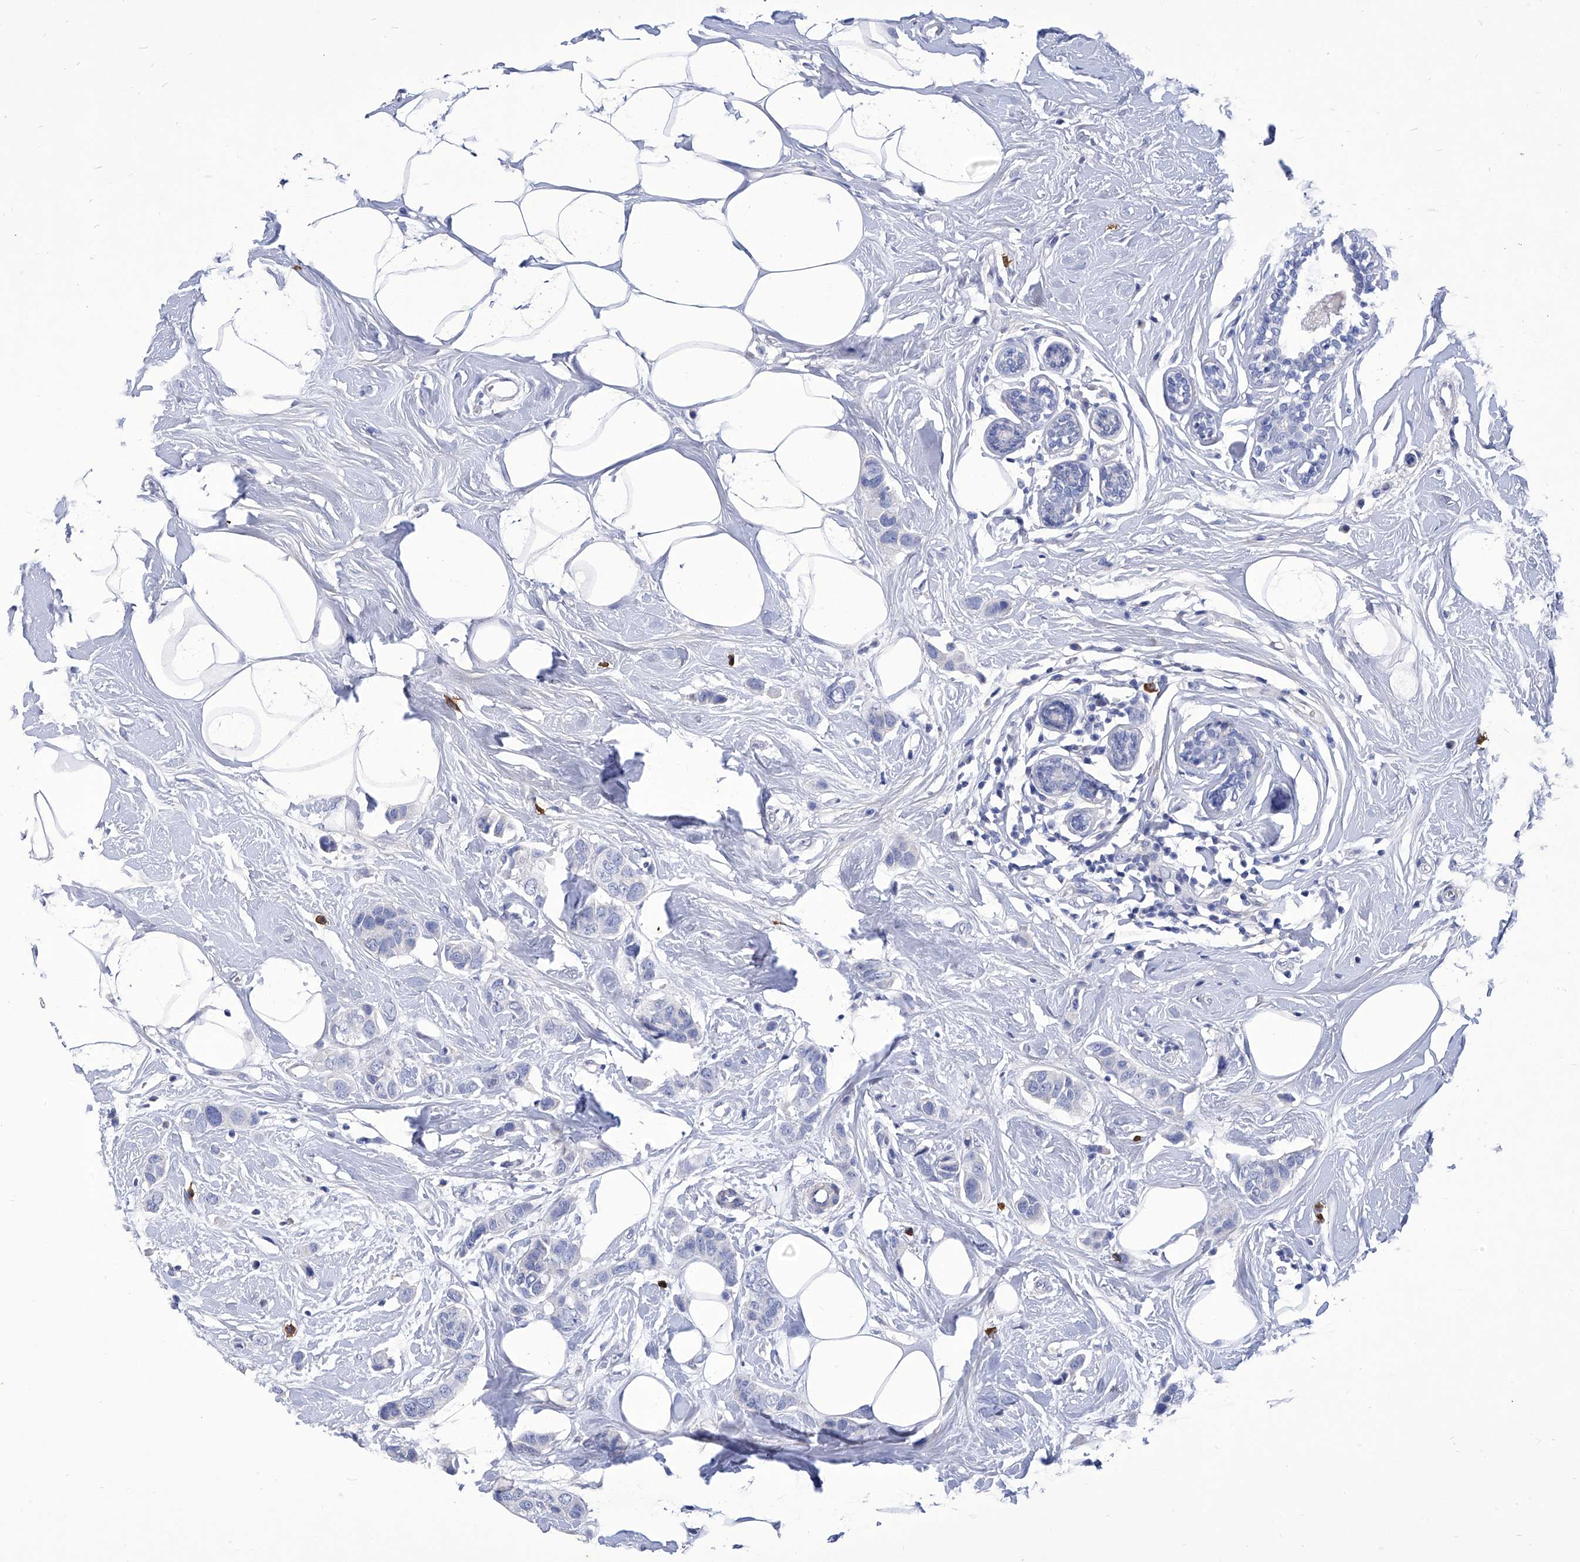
{"staining": {"intensity": "negative", "quantity": "none", "location": "none"}, "tissue": "breast cancer", "cell_type": "Tumor cells", "image_type": "cancer", "snomed": [{"axis": "morphology", "description": "Normal tissue, NOS"}, {"axis": "morphology", "description": "Duct carcinoma"}, {"axis": "topography", "description": "Breast"}], "caption": "A histopathology image of breast infiltrating ductal carcinoma stained for a protein displays no brown staining in tumor cells.", "gene": "IFNL2", "patient": {"sex": "female", "age": 50}}